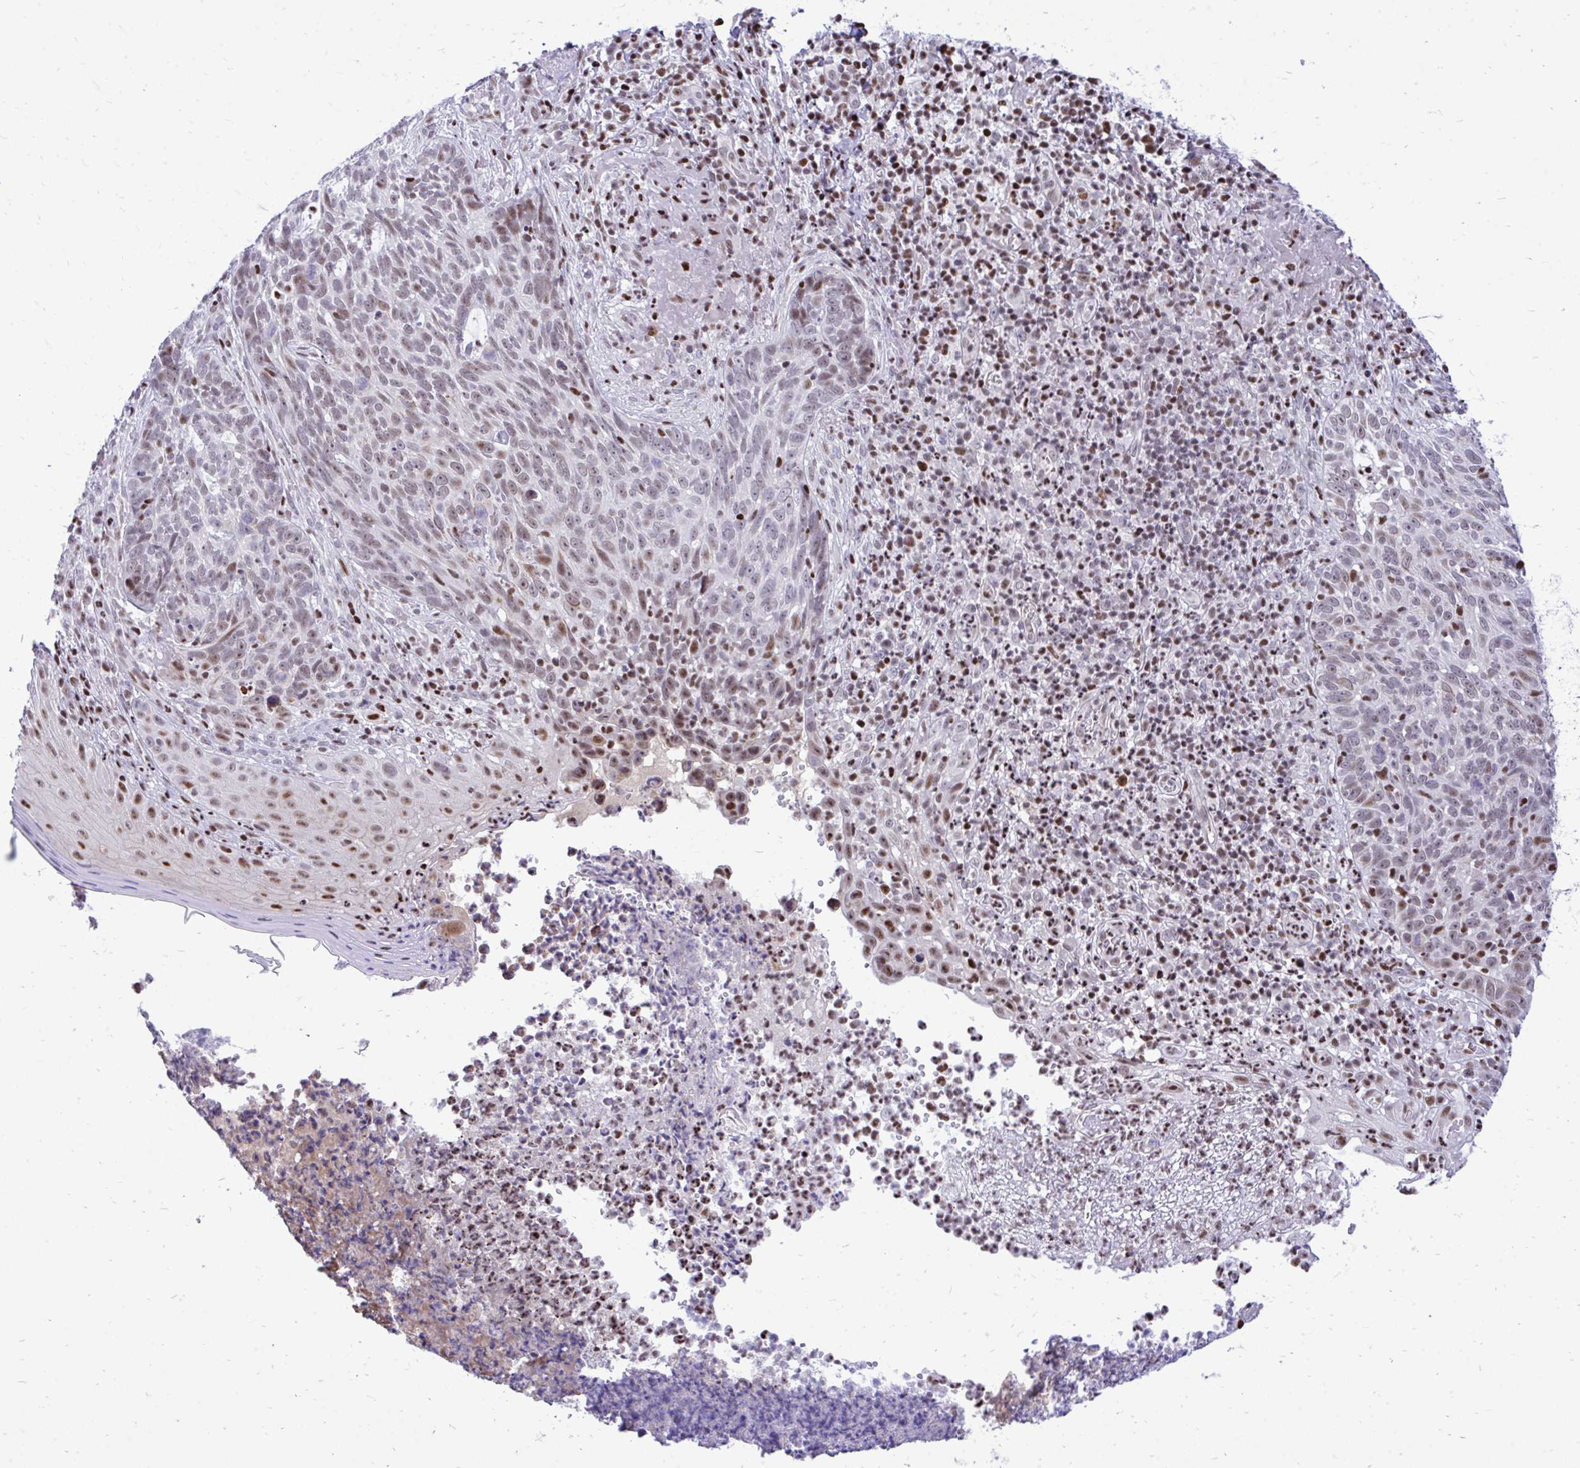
{"staining": {"intensity": "moderate", "quantity": "<25%", "location": "nuclear"}, "tissue": "skin cancer", "cell_type": "Tumor cells", "image_type": "cancer", "snomed": [{"axis": "morphology", "description": "Basal cell carcinoma"}, {"axis": "topography", "description": "Skin"}, {"axis": "topography", "description": "Skin of face"}], "caption": "High-power microscopy captured an immunohistochemistry histopathology image of basal cell carcinoma (skin), revealing moderate nuclear staining in about <25% of tumor cells. The protein of interest is stained brown, and the nuclei are stained in blue (DAB IHC with brightfield microscopy, high magnification).", "gene": "C14orf39", "patient": {"sex": "female", "age": 95}}